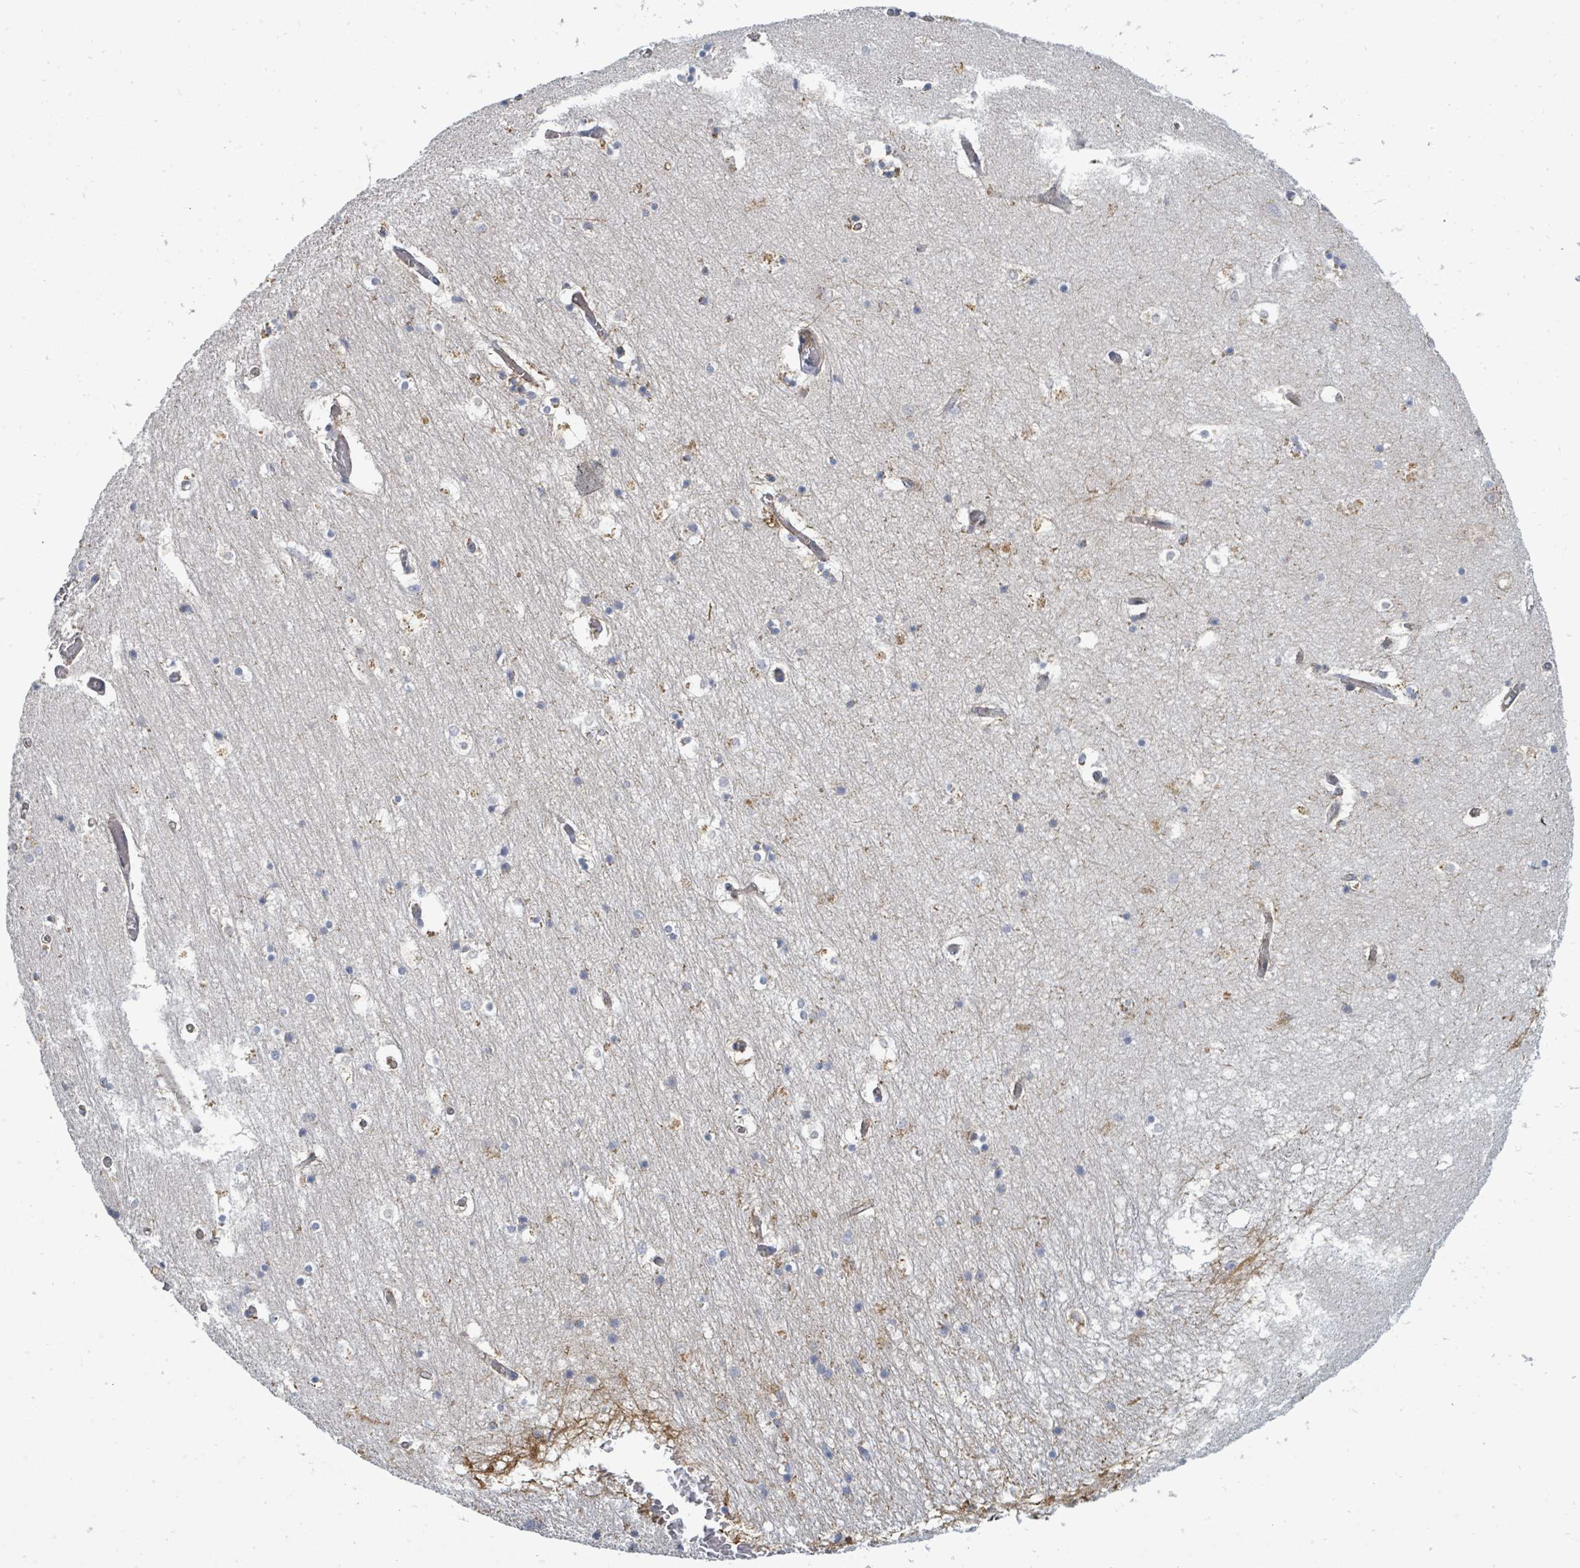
{"staining": {"intensity": "negative", "quantity": "none", "location": "none"}, "tissue": "hippocampus", "cell_type": "Glial cells", "image_type": "normal", "snomed": [{"axis": "morphology", "description": "Normal tissue, NOS"}, {"axis": "topography", "description": "Hippocampus"}], "caption": "A high-resolution micrograph shows immunohistochemistry (IHC) staining of benign hippocampus, which exhibits no significant positivity in glial cells. (DAB (3,3'-diaminobenzidine) immunohistochemistry visualized using brightfield microscopy, high magnification).", "gene": "IFIT1", "patient": {"sex": "female", "age": 52}}